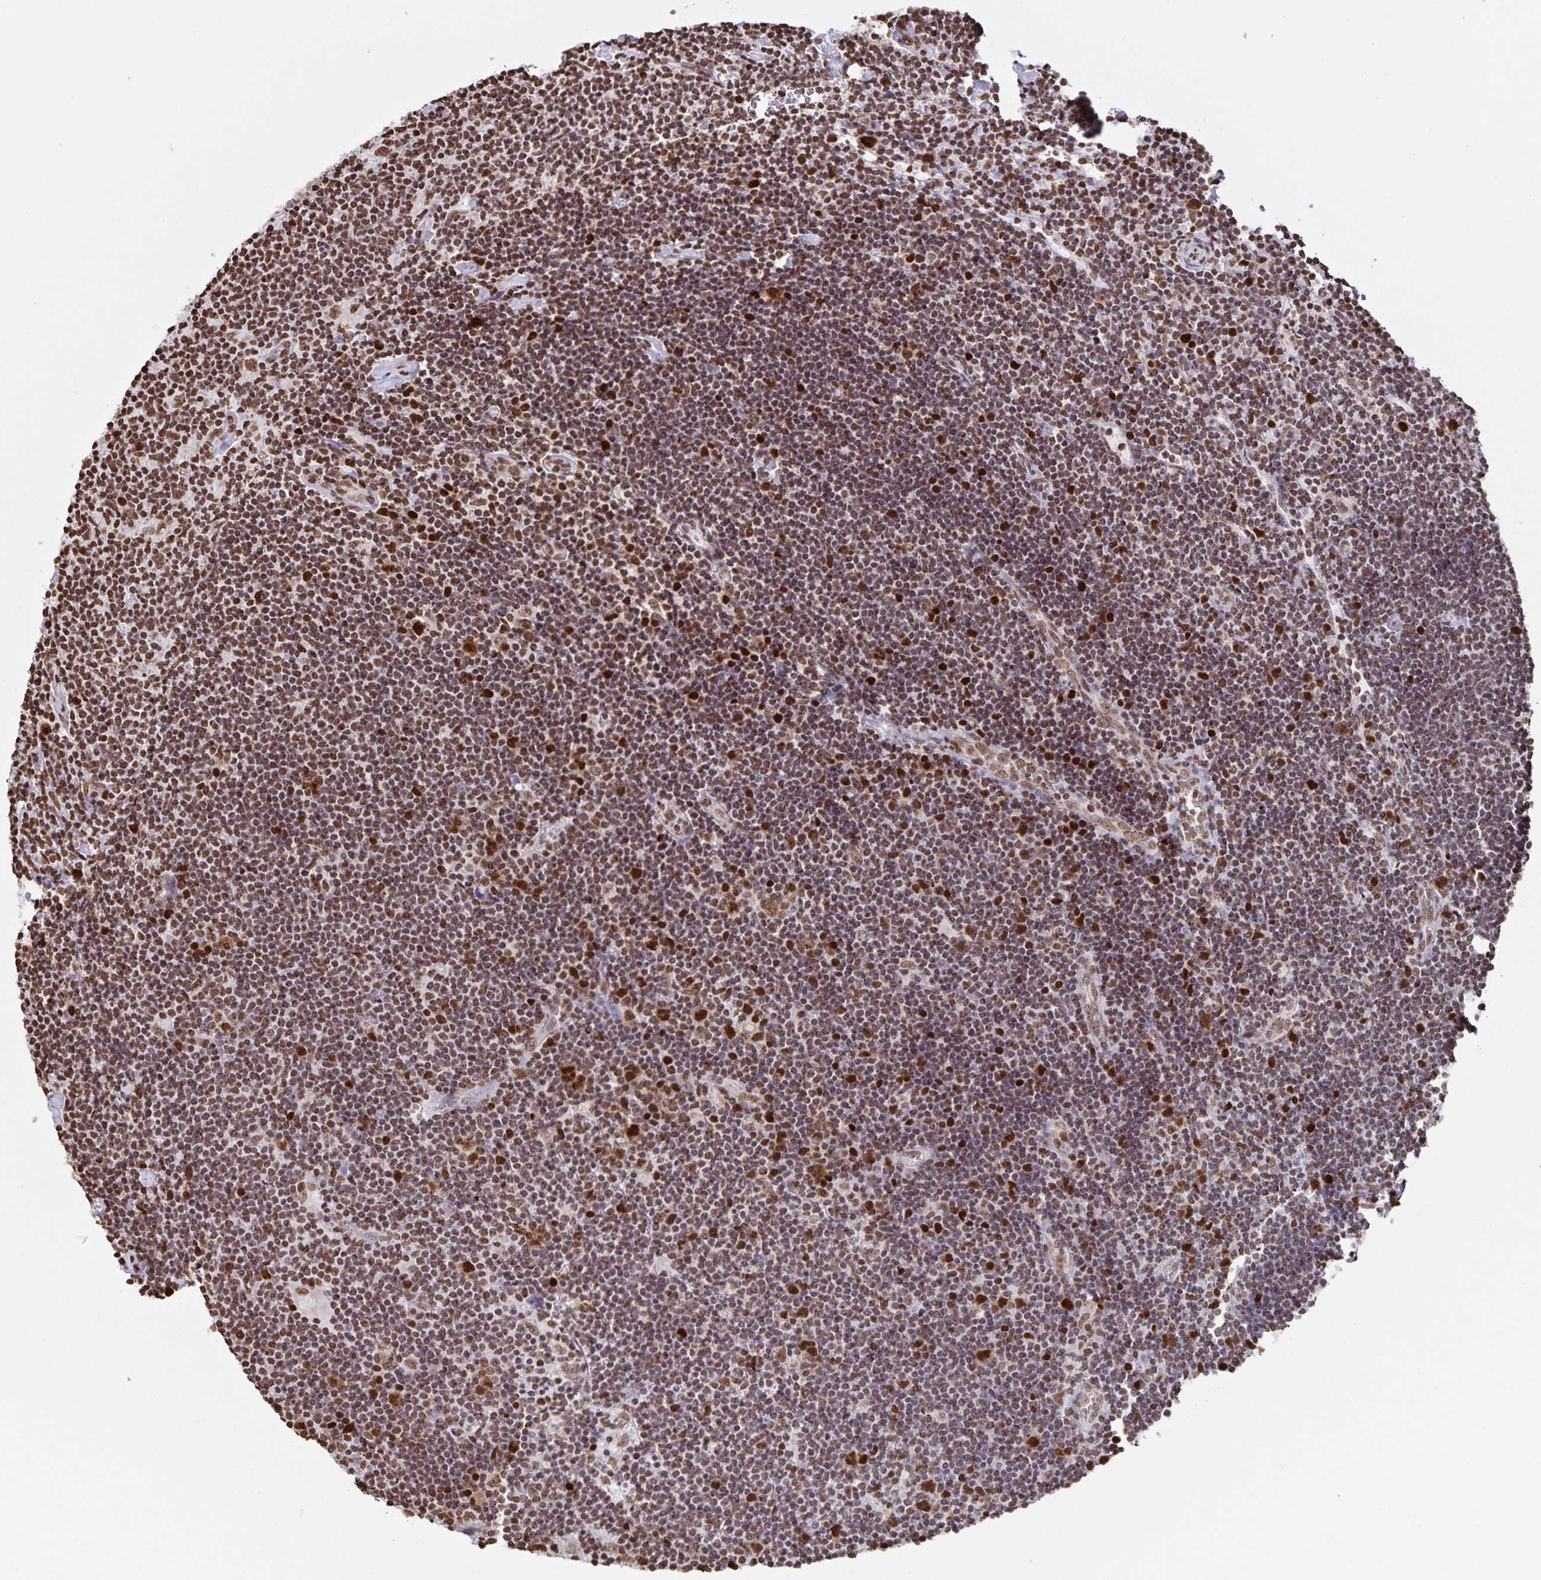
{"staining": {"intensity": "moderate", "quantity": ">75%", "location": "nuclear"}, "tissue": "lymphoma", "cell_type": "Tumor cells", "image_type": "cancer", "snomed": [{"axis": "morphology", "description": "Hodgkin's disease, NOS"}, {"axis": "topography", "description": "Lymph node"}], "caption": "Hodgkin's disease stained with DAB (3,3'-diaminobenzidine) immunohistochemistry (IHC) exhibits medium levels of moderate nuclear expression in approximately >75% of tumor cells.", "gene": "DUT", "patient": {"sex": "male", "age": 40}}